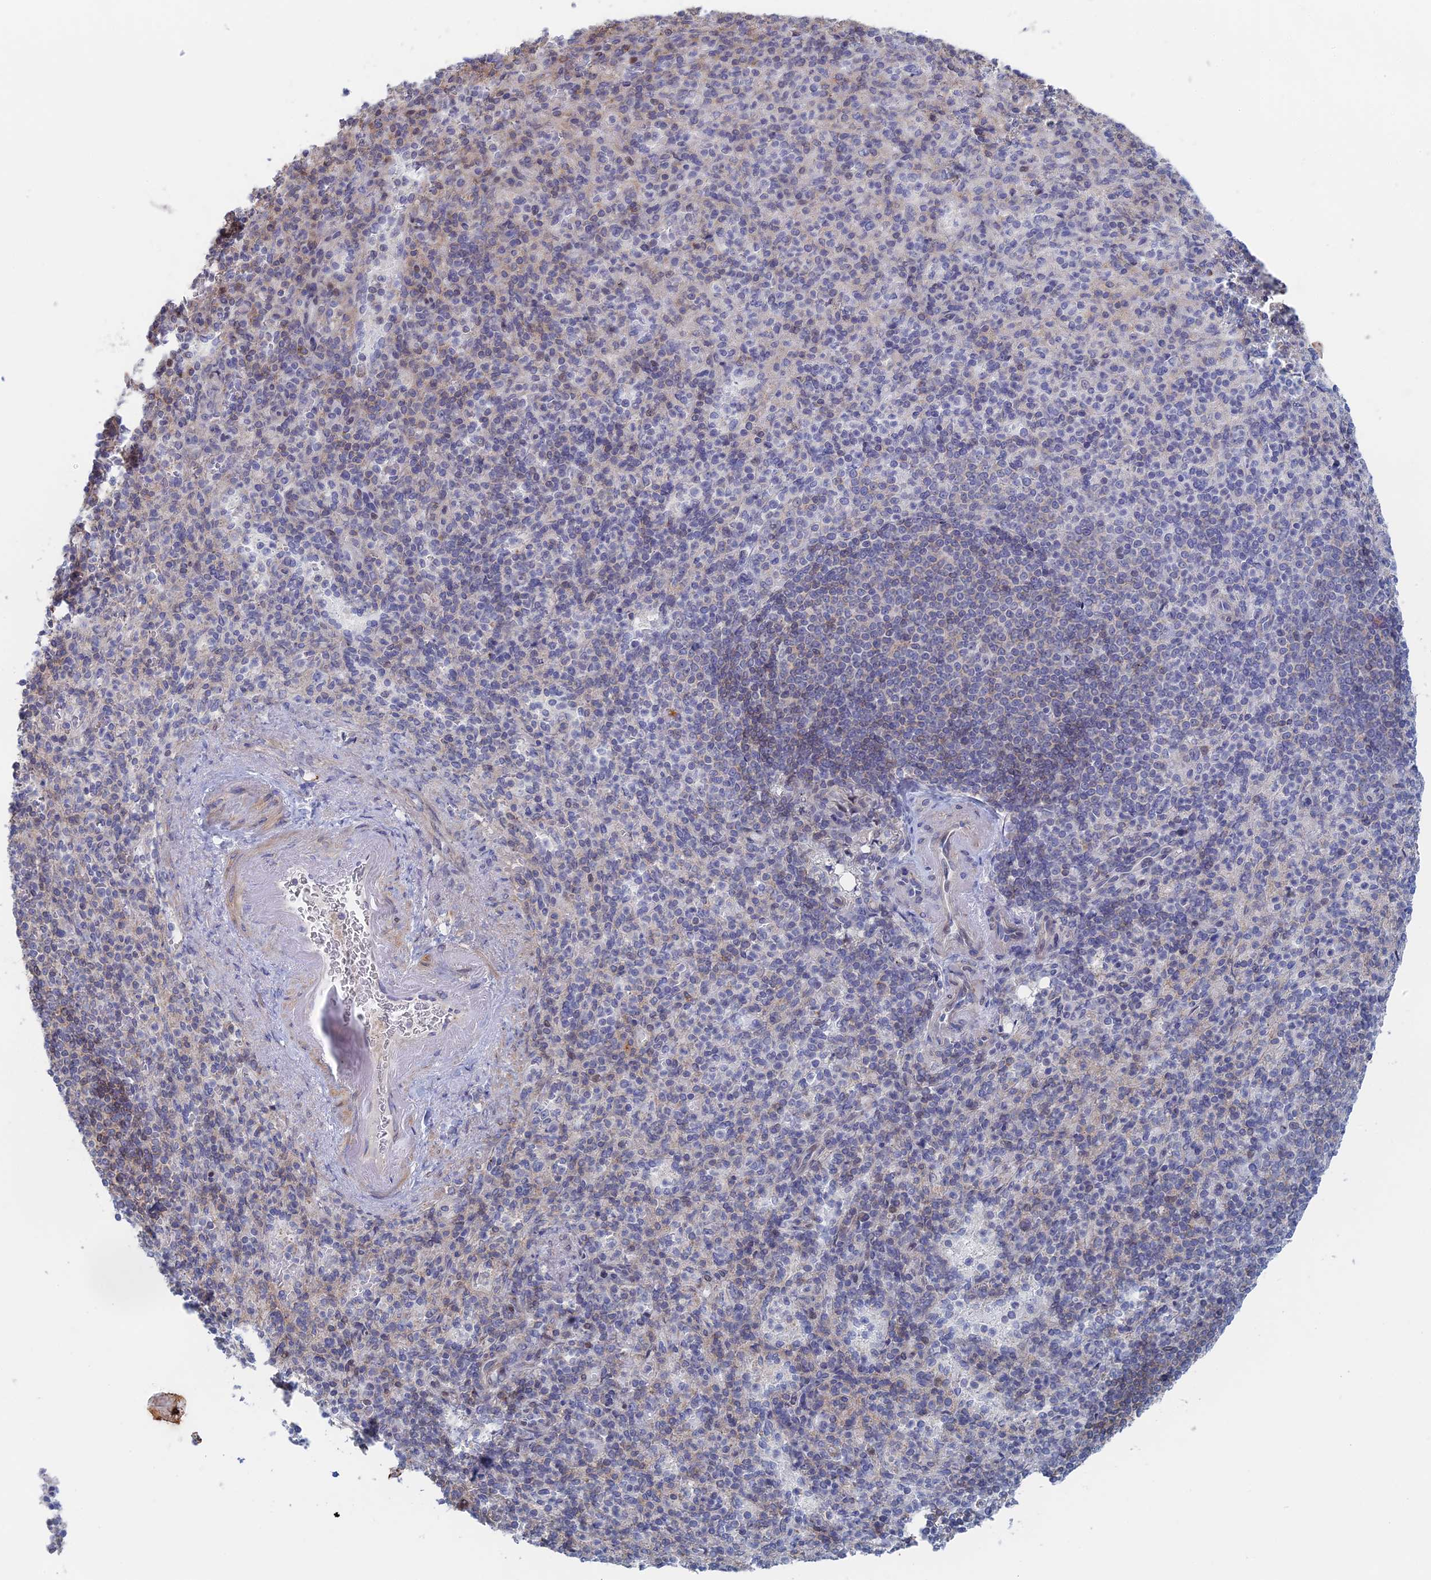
{"staining": {"intensity": "weak", "quantity": "<25%", "location": "cytoplasmic/membranous"}, "tissue": "spleen", "cell_type": "Cells in red pulp", "image_type": "normal", "snomed": [{"axis": "morphology", "description": "Normal tissue, NOS"}, {"axis": "topography", "description": "Spleen"}], "caption": "DAB (3,3'-diaminobenzidine) immunohistochemical staining of unremarkable human spleen demonstrates no significant expression in cells in red pulp.", "gene": "IL7", "patient": {"sex": "female", "age": 74}}